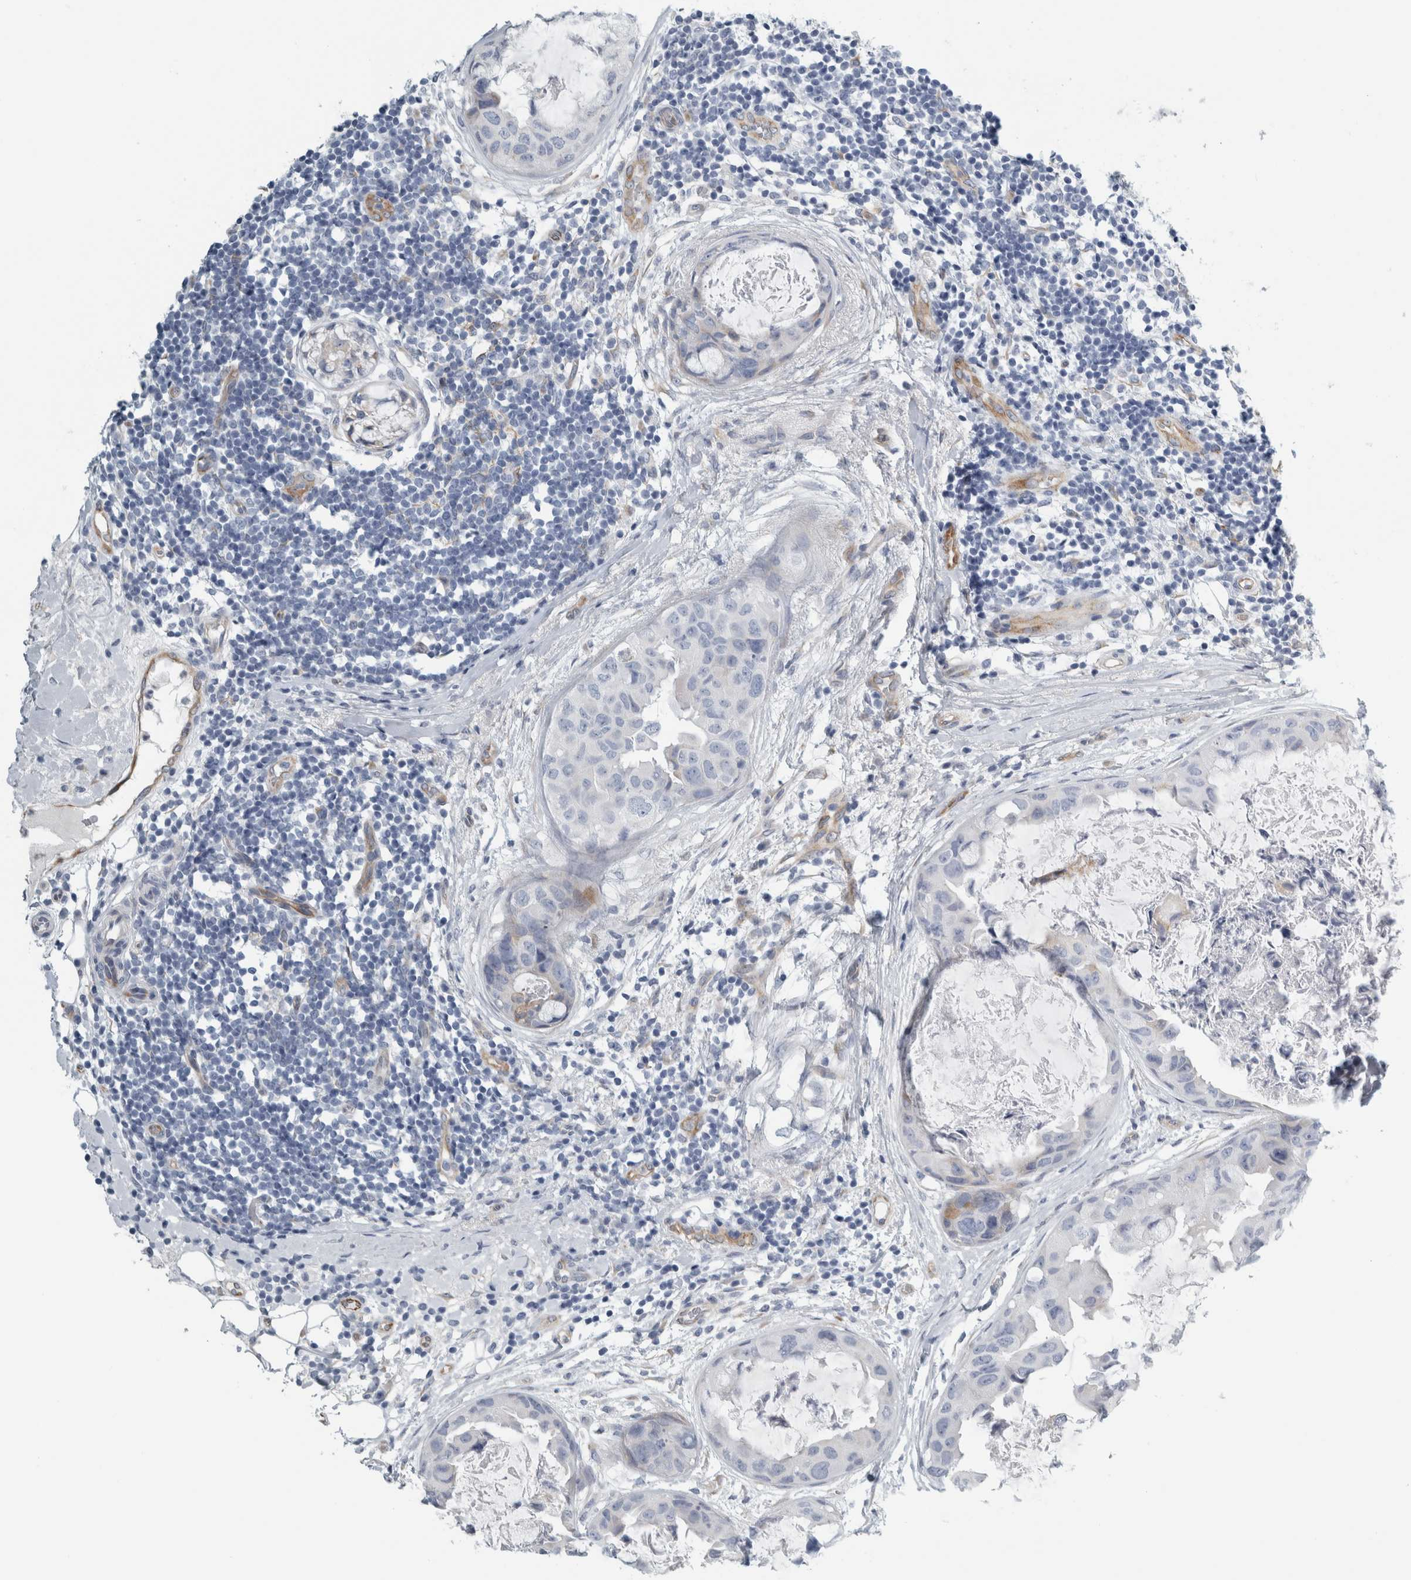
{"staining": {"intensity": "negative", "quantity": "none", "location": "none"}, "tissue": "breast cancer", "cell_type": "Tumor cells", "image_type": "cancer", "snomed": [{"axis": "morphology", "description": "Duct carcinoma"}, {"axis": "topography", "description": "Breast"}], "caption": "An image of infiltrating ductal carcinoma (breast) stained for a protein demonstrates no brown staining in tumor cells.", "gene": "B3GNT3", "patient": {"sex": "female", "age": 40}}